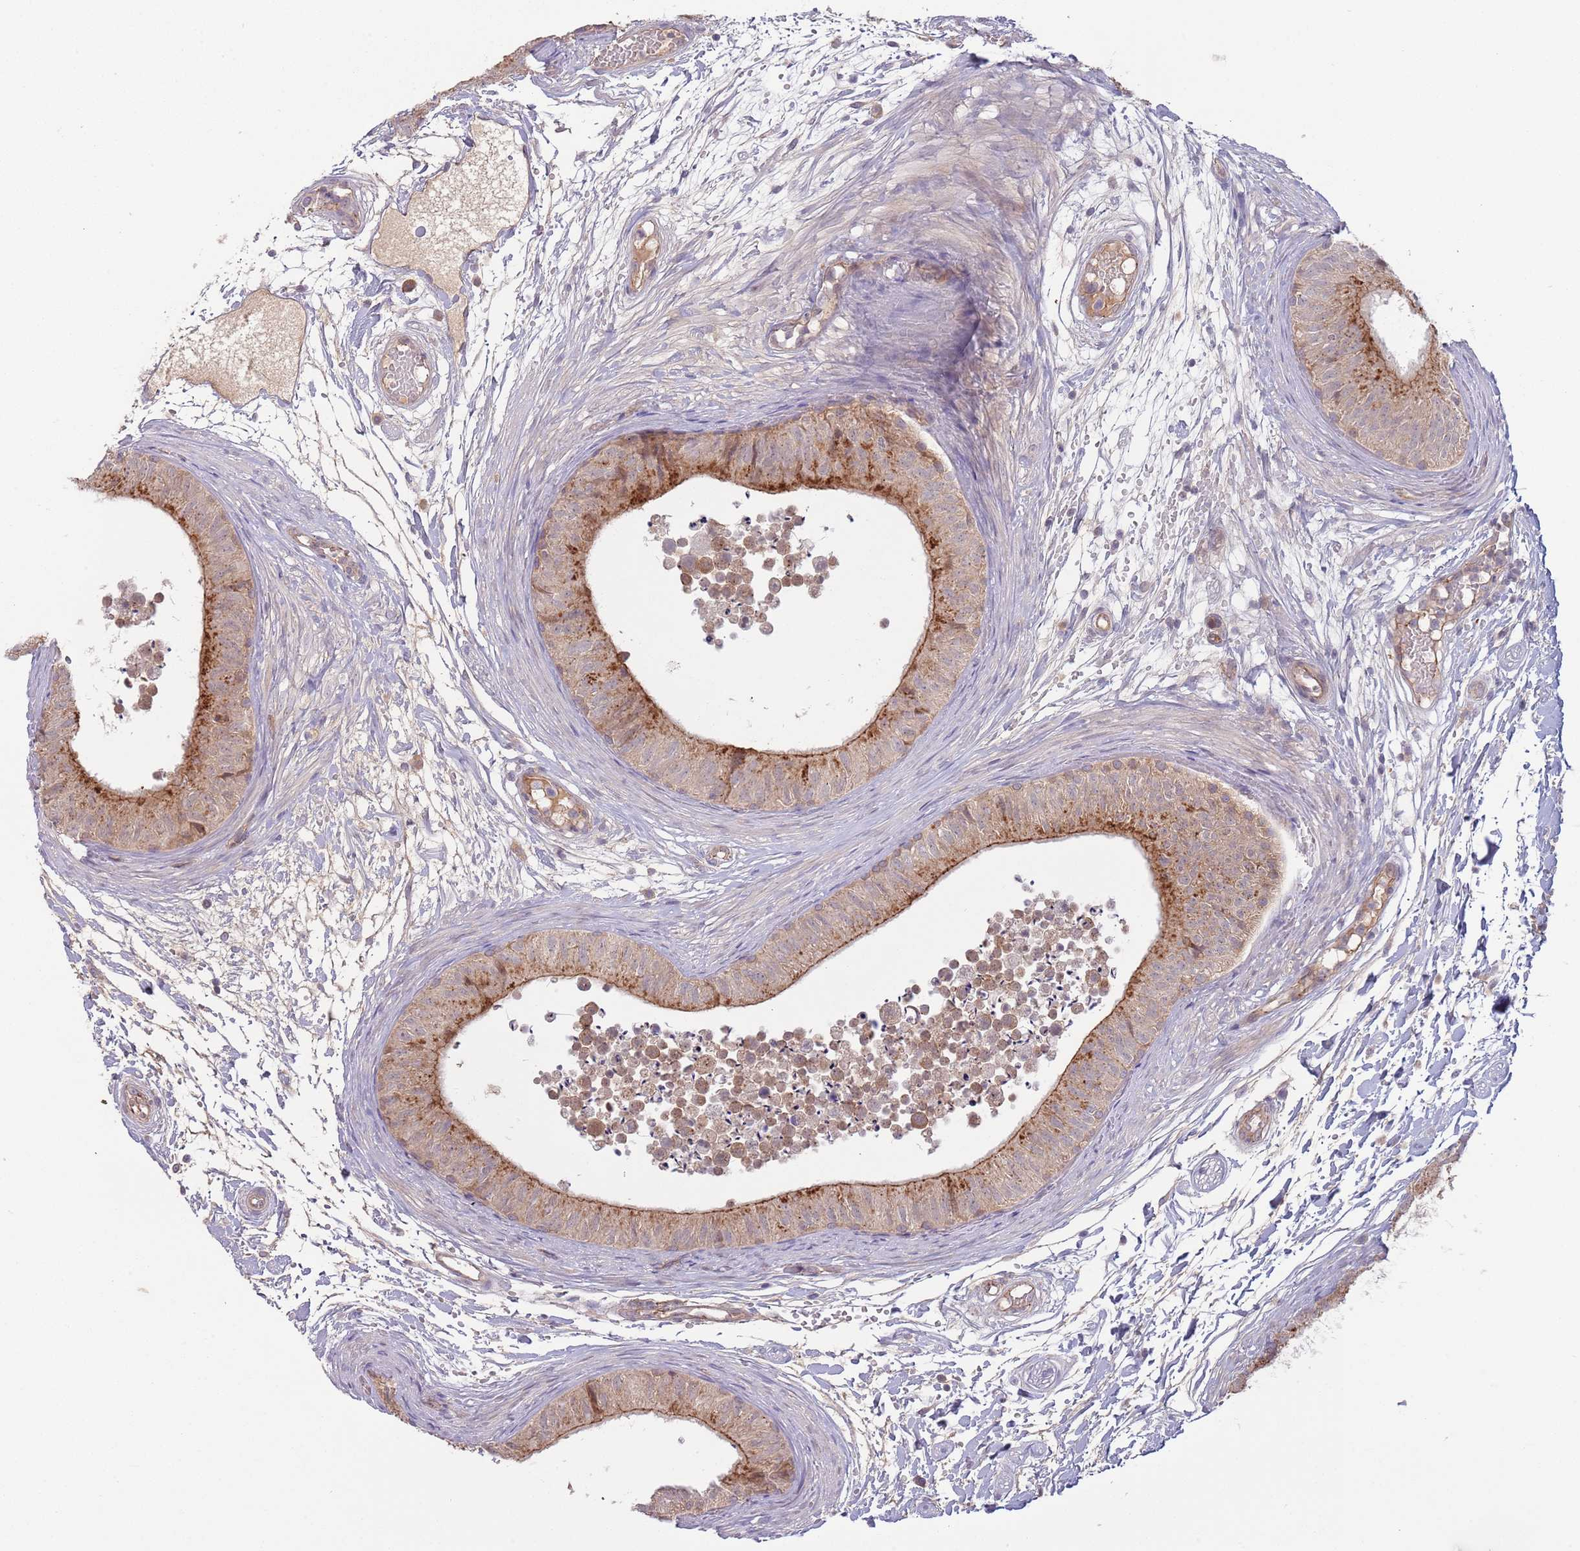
{"staining": {"intensity": "moderate", "quantity": "25%-75%", "location": "cytoplasmic/membranous"}, "tissue": "epididymis", "cell_type": "Glandular cells", "image_type": "normal", "snomed": [{"axis": "morphology", "description": "Normal tissue, NOS"}, {"axis": "topography", "description": "Epididymis"}], "caption": "A brown stain labels moderate cytoplasmic/membranous staining of a protein in glandular cells of benign human epididymis. (IHC, brightfield microscopy, high magnification).", "gene": "SAV1", "patient": {"sex": "male", "age": 15}}